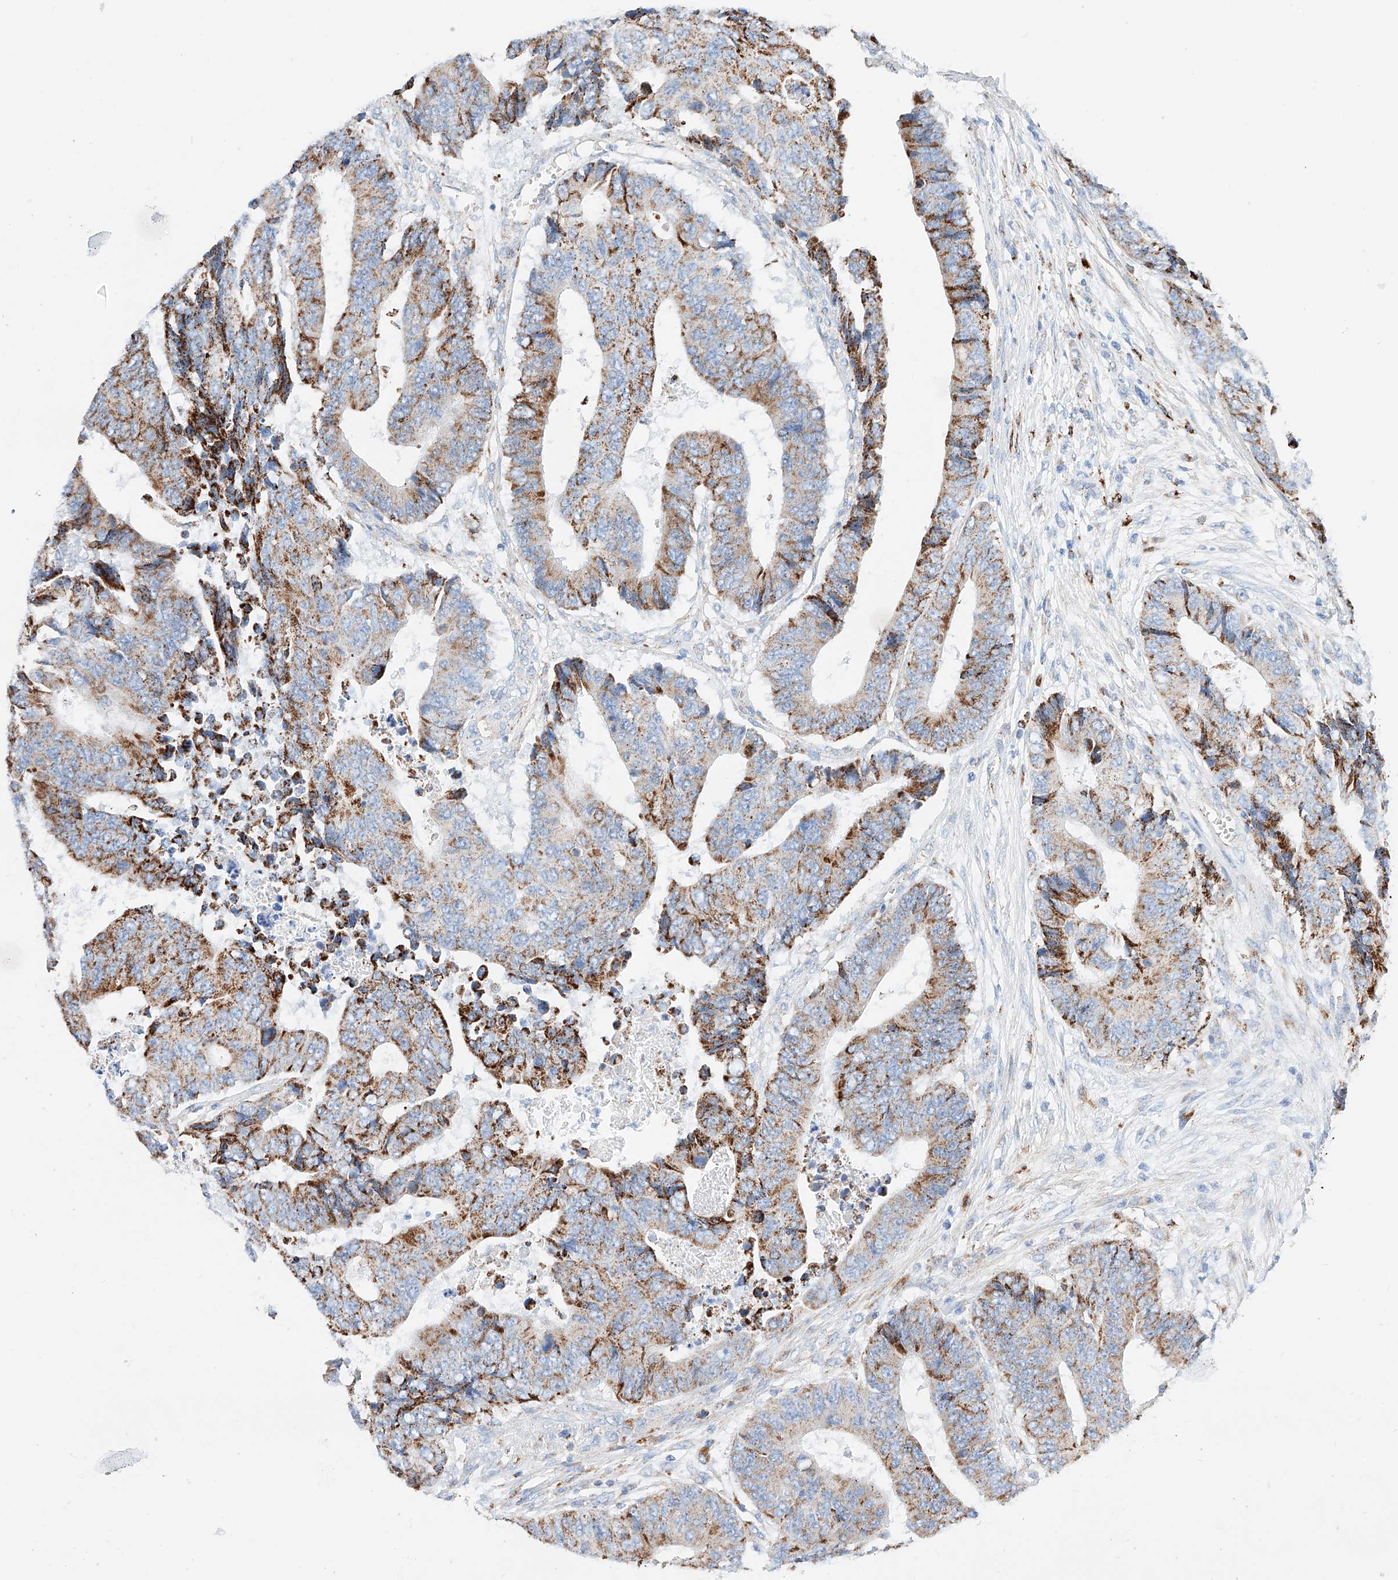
{"staining": {"intensity": "moderate", "quantity": ">75%", "location": "cytoplasmic/membranous"}, "tissue": "colorectal cancer", "cell_type": "Tumor cells", "image_type": "cancer", "snomed": [{"axis": "morphology", "description": "Adenocarcinoma, NOS"}, {"axis": "topography", "description": "Rectum"}], "caption": "The immunohistochemical stain shows moderate cytoplasmic/membranous staining in tumor cells of colorectal adenocarcinoma tissue.", "gene": "C6orf62", "patient": {"sex": "male", "age": 84}}